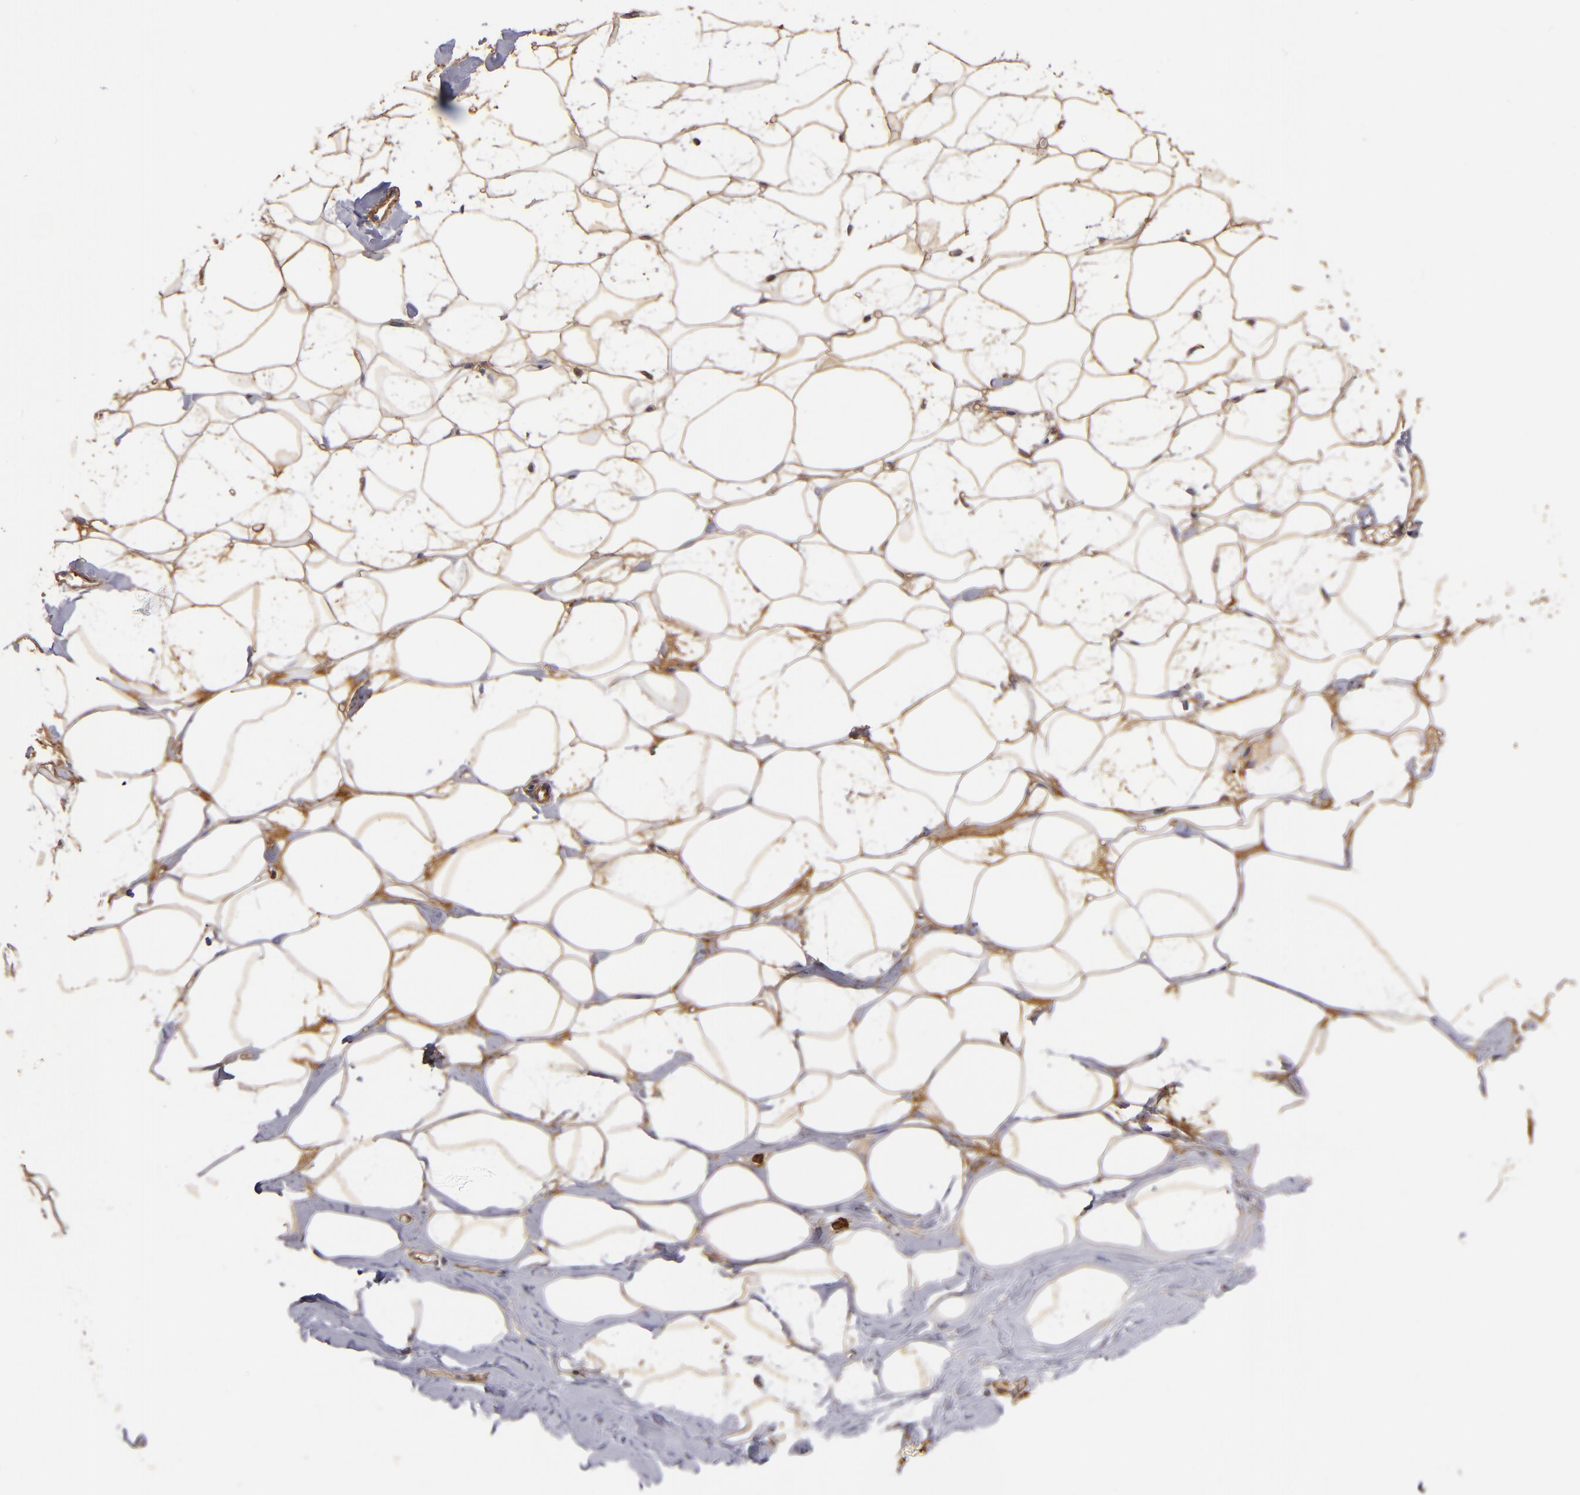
{"staining": {"intensity": "moderate", "quantity": ">75%", "location": "cytoplasmic/membranous"}, "tissue": "breast", "cell_type": "Adipocytes", "image_type": "normal", "snomed": [{"axis": "morphology", "description": "Normal tissue, NOS"}, {"axis": "morphology", "description": "Fibrosis, NOS"}, {"axis": "topography", "description": "Breast"}], "caption": "A histopathology image of breast stained for a protein exhibits moderate cytoplasmic/membranous brown staining in adipocytes. (IHC, brightfield microscopy, high magnification).", "gene": "LAMC1", "patient": {"sex": "female", "age": 39}}